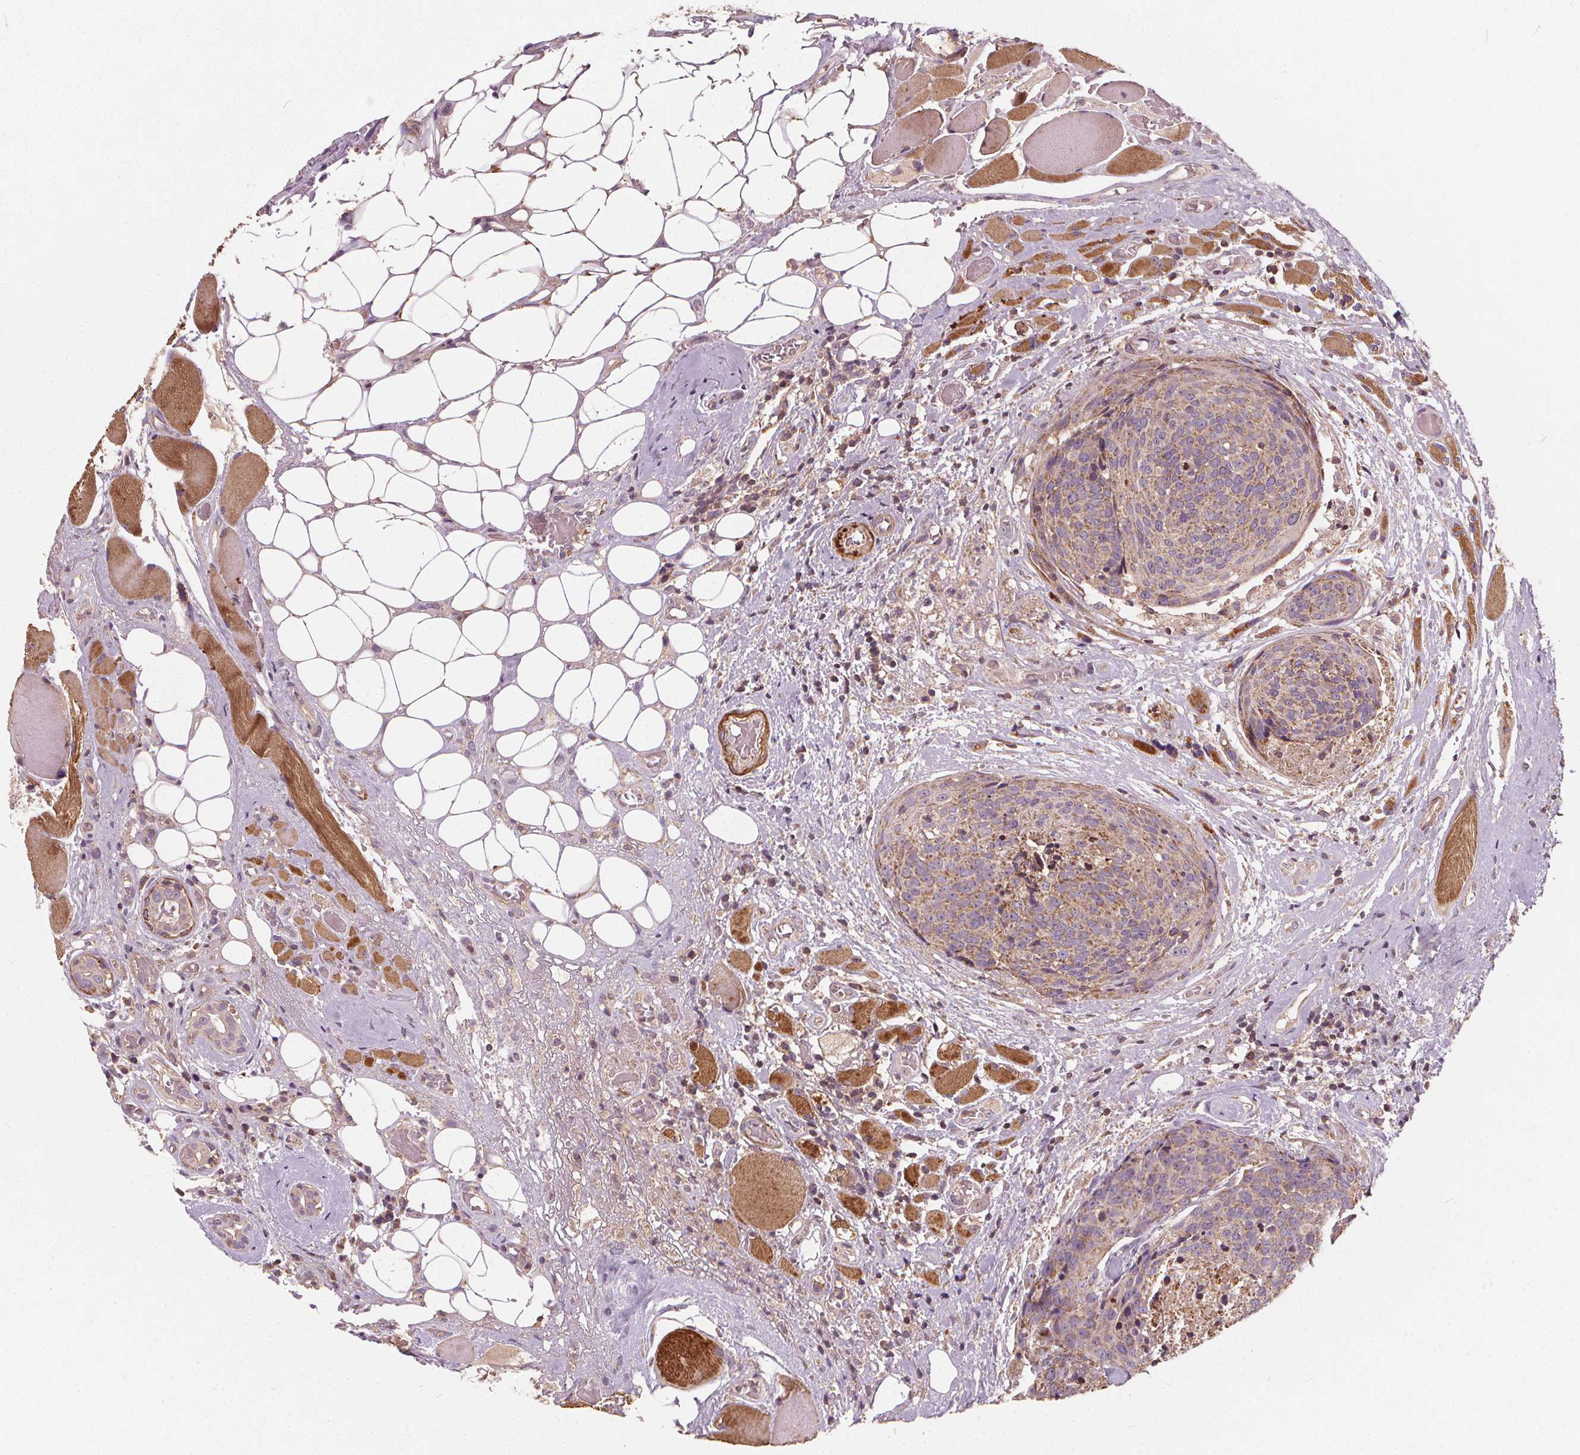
{"staining": {"intensity": "weak", "quantity": ">75%", "location": "cytoplasmic/membranous"}, "tissue": "head and neck cancer", "cell_type": "Tumor cells", "image_type": "cancer", "snomed": [{"axis": "morphology", "description": "Squamous cell carcinoma, NOS"}, {"axis": "topography", "description": "Oral tissue"}, {"axis": "topography", "description": "Head-Neck"}], "caption": "A high-resolution photomicrograph shows immunohistochemistry (IHC) staining of head and neck cancer, which shows weak cytoplasmic/membranous staining in approximately >75% of tumor cells.", "gene": "ORAI2", "patient": {"sex": "male", "age": 64}}